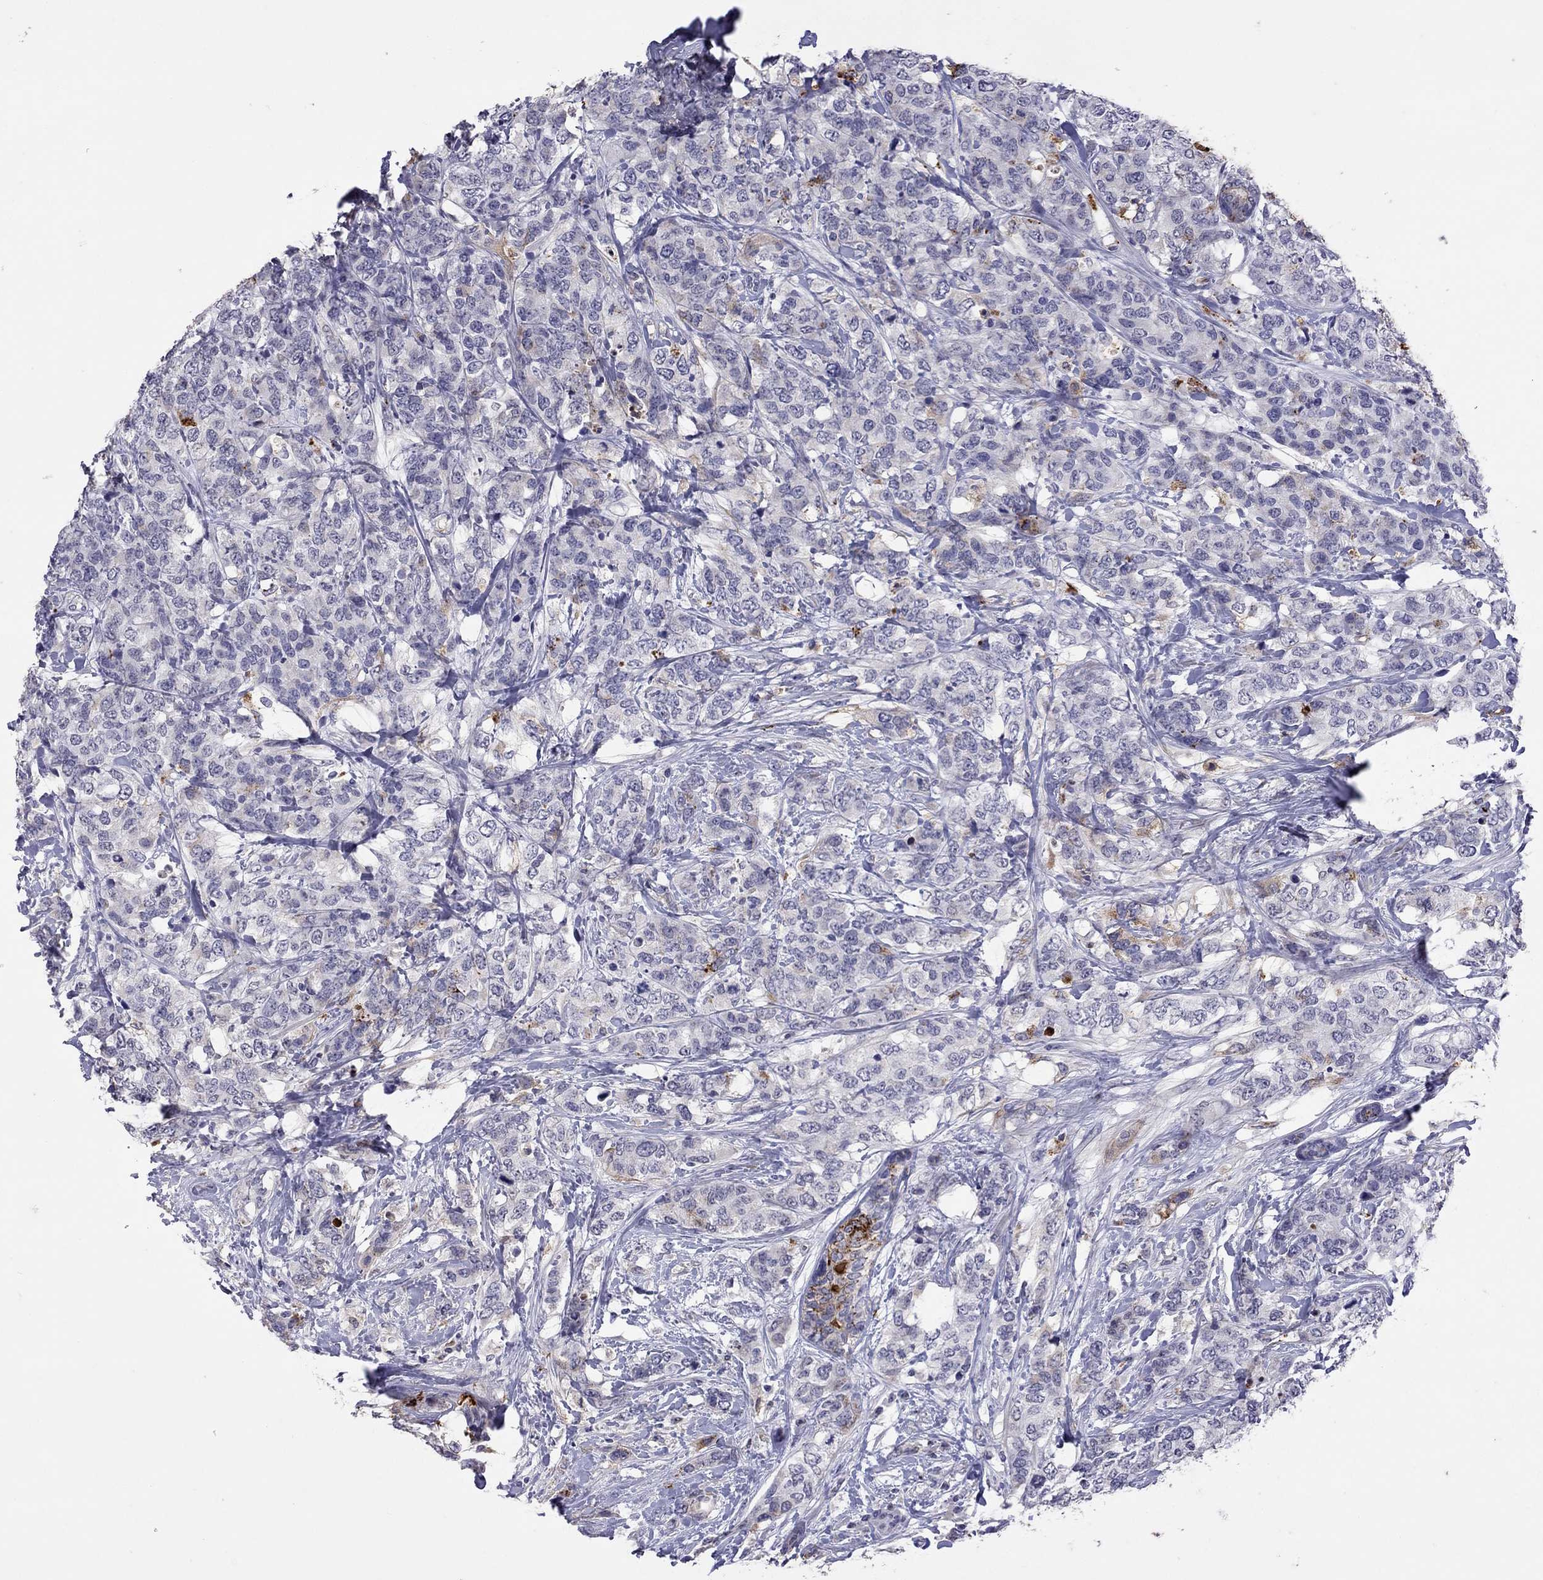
{"staining": {"intensity": "negative", "quantity": "none", "location": "none"}, "tissue": "breast cancer", "cell_type": "Tumor cells", "image_type": "cancer", "snomed": [{"axis": "morphology", "description": "Lobular carcinoma"}, {"axis": "topography", "description": "Breast"}], "caption": "Tumor cells are negative for protein expression in human breast cancer.", "gene": "SERPINA3", "patient": {"sex": "female", "age": 59}}